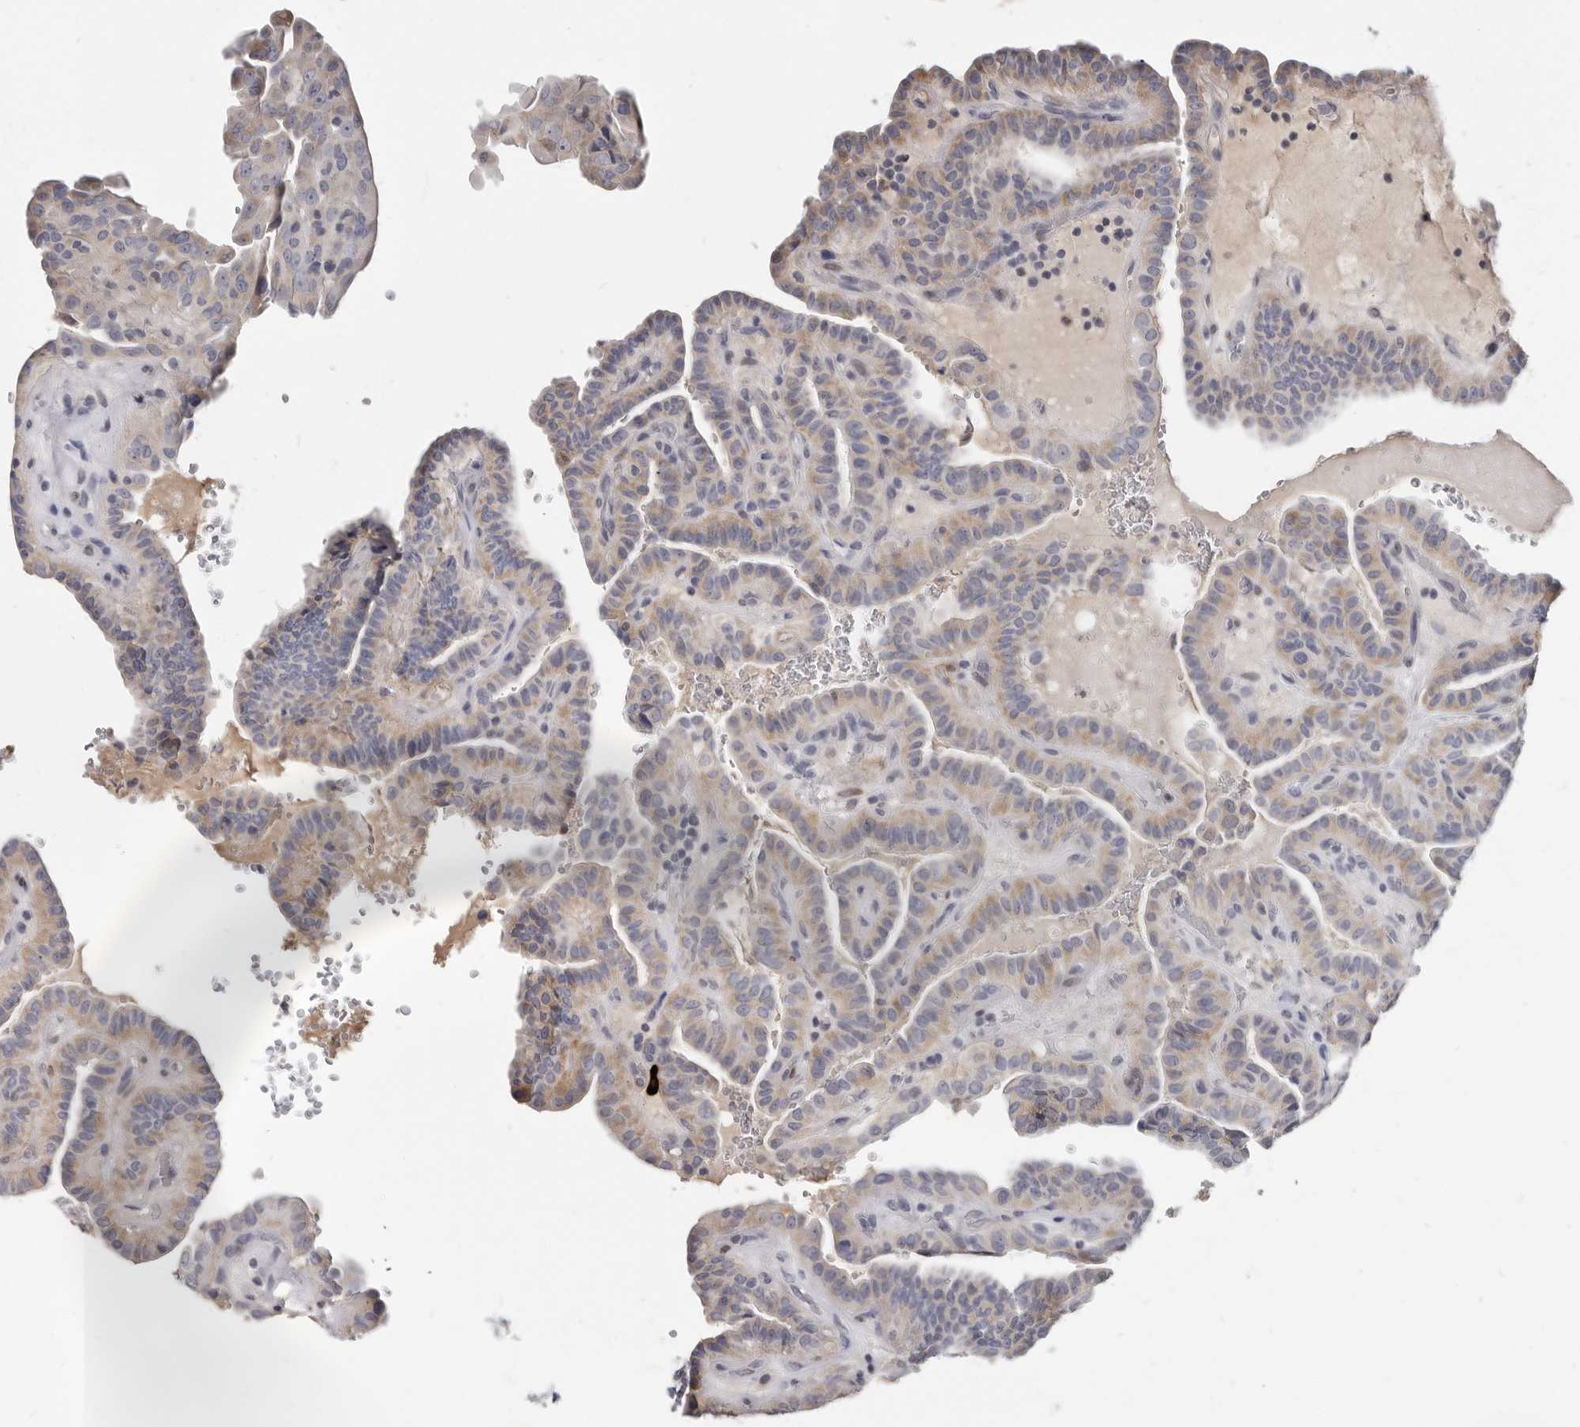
{"staining": {"intensity": "moderate", "quantity": "25%-75%", "location": "cytoplasmic/membranous"}, "tissue": "thyroid cancer", "cell_type": "Tumor cells", "image_type": "cancer", "snomed": [{"axis": "morphology", "description": "Papillary adenocarcinoma, NOS"}, {"axis": "topography", "description": "Thyroid gland"}], "caption": "High-magnification brightfield microscopy of thyroid cancer stained with DAB (3,3'-diaminobenzidine) (brown) and counterstained with hematoxylin (blue). tumor cells exhibit moderate cytoplasmic/membranous staining is present in approximately25%-75% of cells.", "gene": "MRGPRF", "patient": {"sex": "male", "age": 77}}